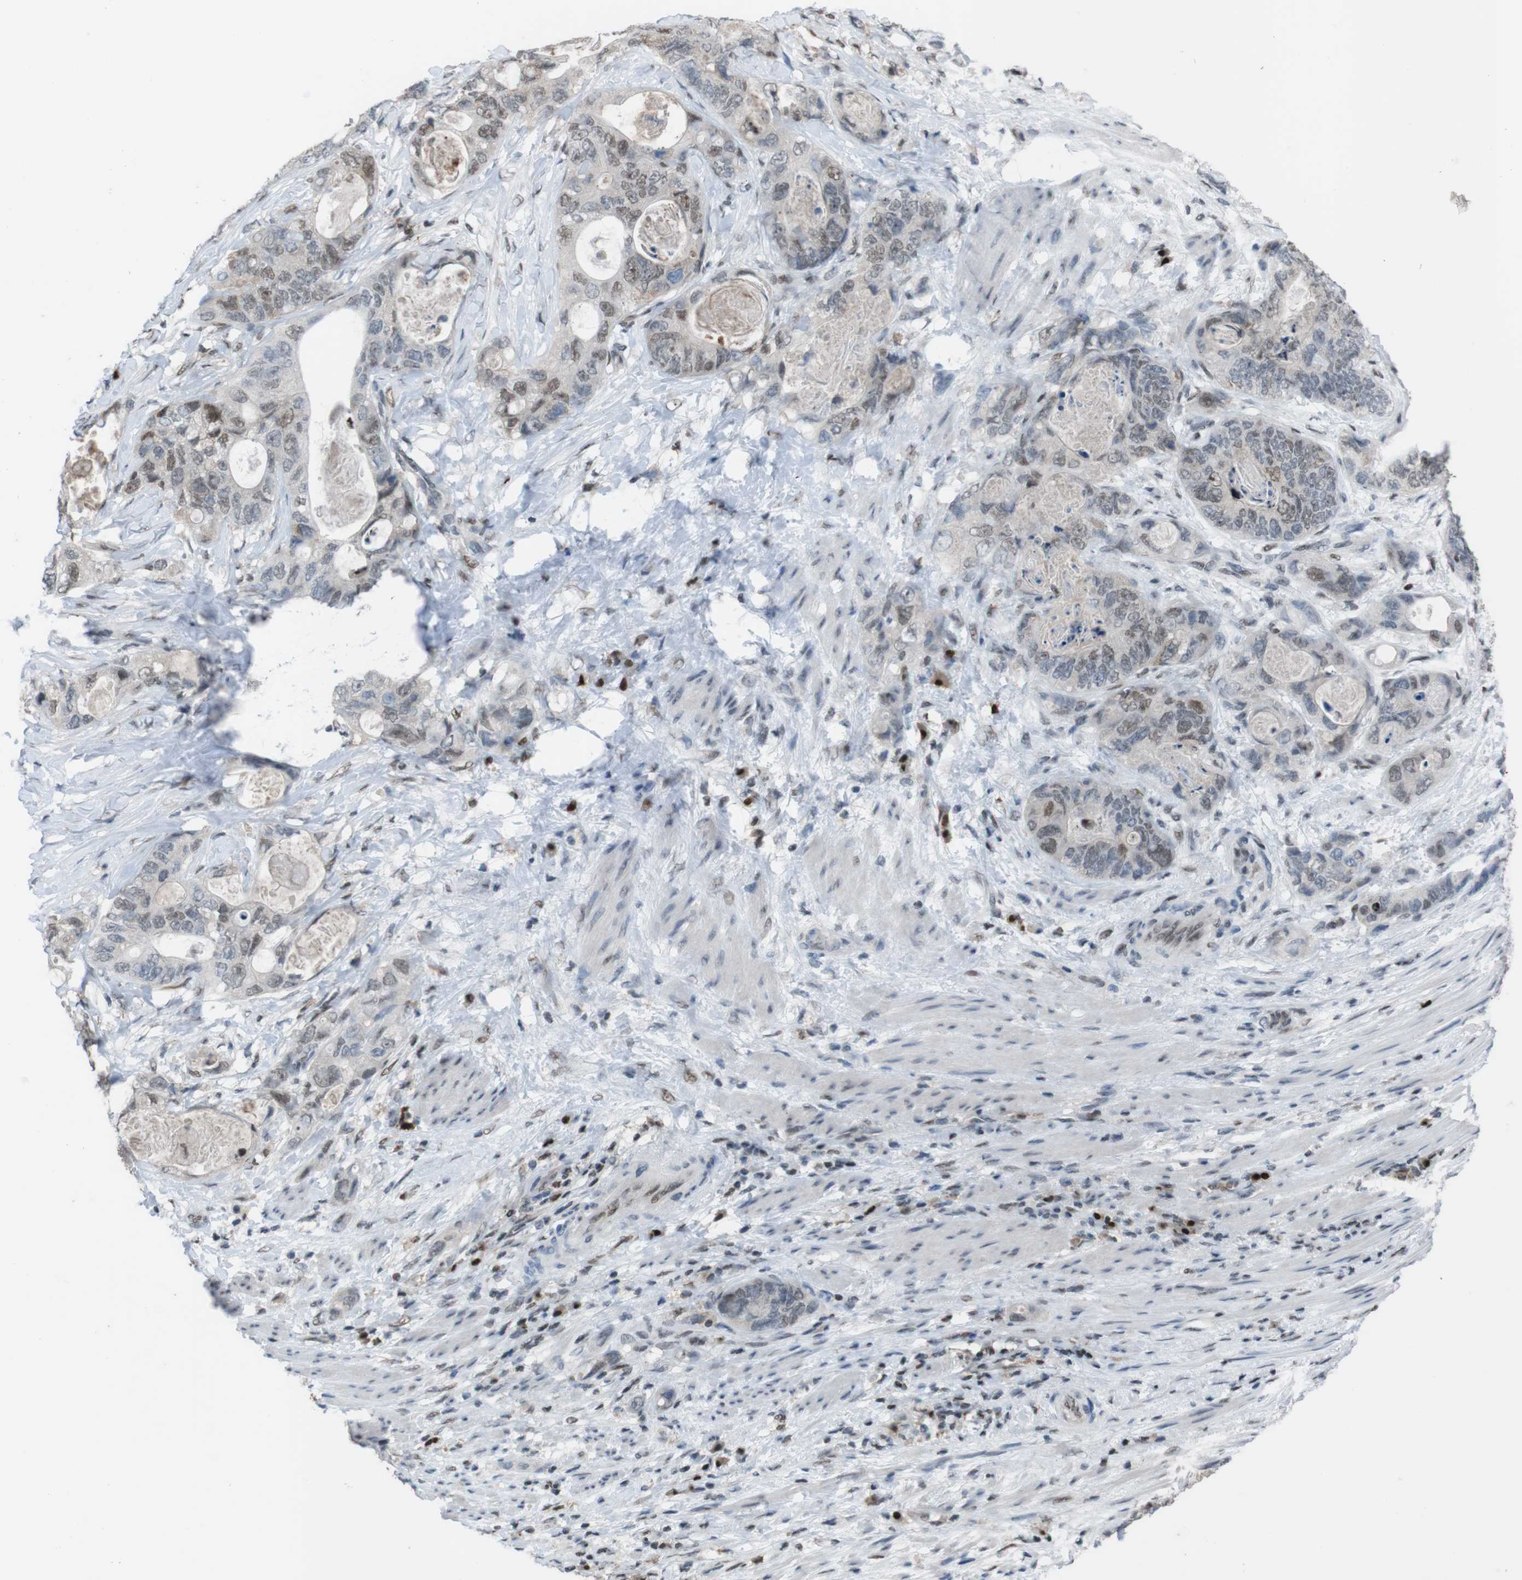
{"staining": {"intensity": "weak", "quantity": ">75%", "location": "nuclear"}, "tissue": "stomach cancer", "cell_type": "Tumor cells", "image_type": "cancer", "snomed": [{"axis": "morphology", "description": "Adenocarcinoma, NOS"}, {"axis": "topography", "description": "Stomach"}], "caption": "About >75% of tumor cells in human stomach cancer (adenocarcinoma) exhibit weak nuclear protein expression as visualized by brown immunohistochemical staining.", "gene": "SUB1", "patient": {"sex": "female", "age": 89}}